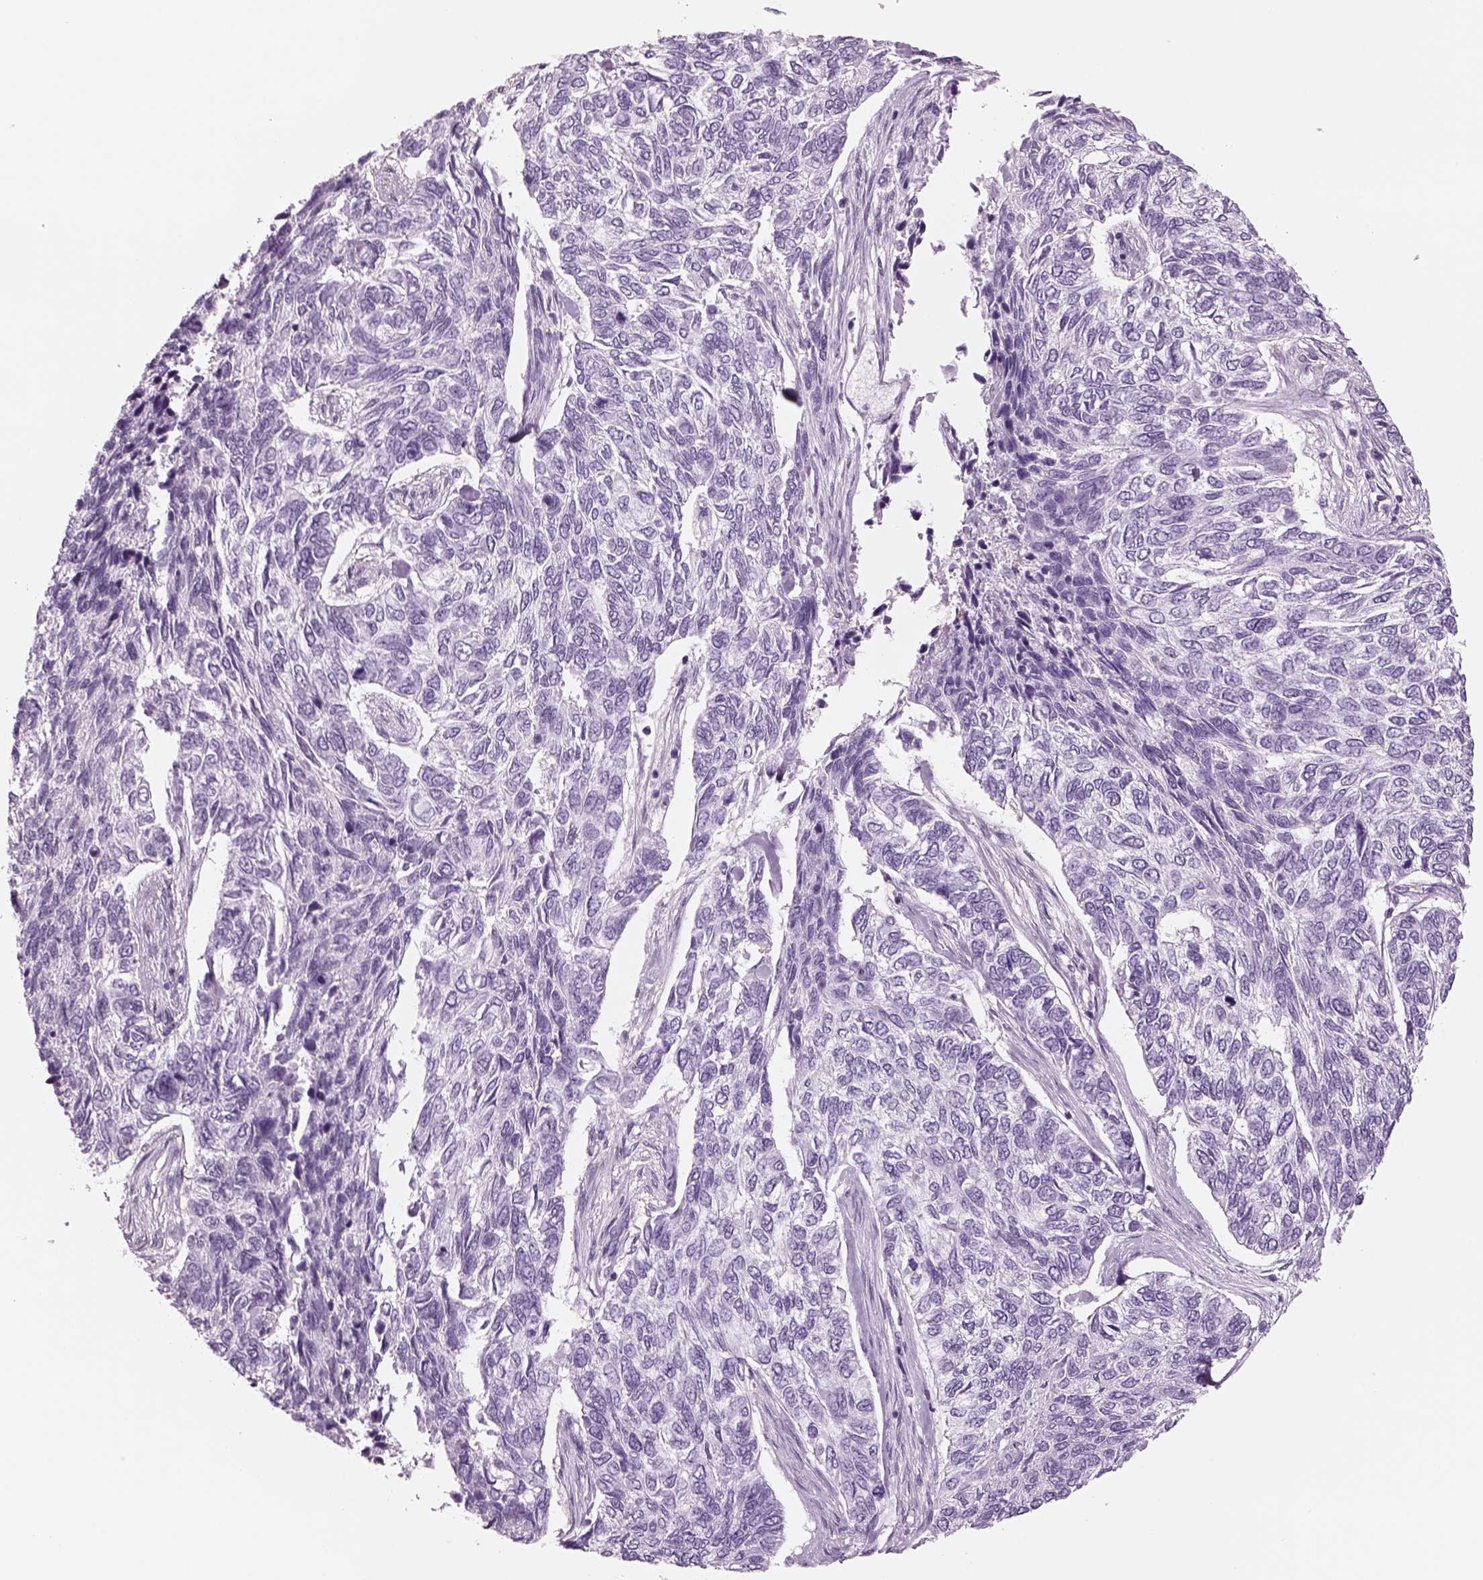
{"staining": {"intensity": "negative", "quantity": "none", "location": "none"}, "tissue": "skin cancer", "cell_type": "Tumor cells", "image_type": "cancer", "snomed": [{"axis": "morphology", "description": "Basal cell carcinoma"}, {"axis": "topography", "description": "Skin"}], "caption": "Human skin cancer stained for a protein using immunohistochemistry (IHC) reveals no positivity in tumor cells.", "gene": "SLC1A7", "patient": {"sex": "female", "age": 65}}